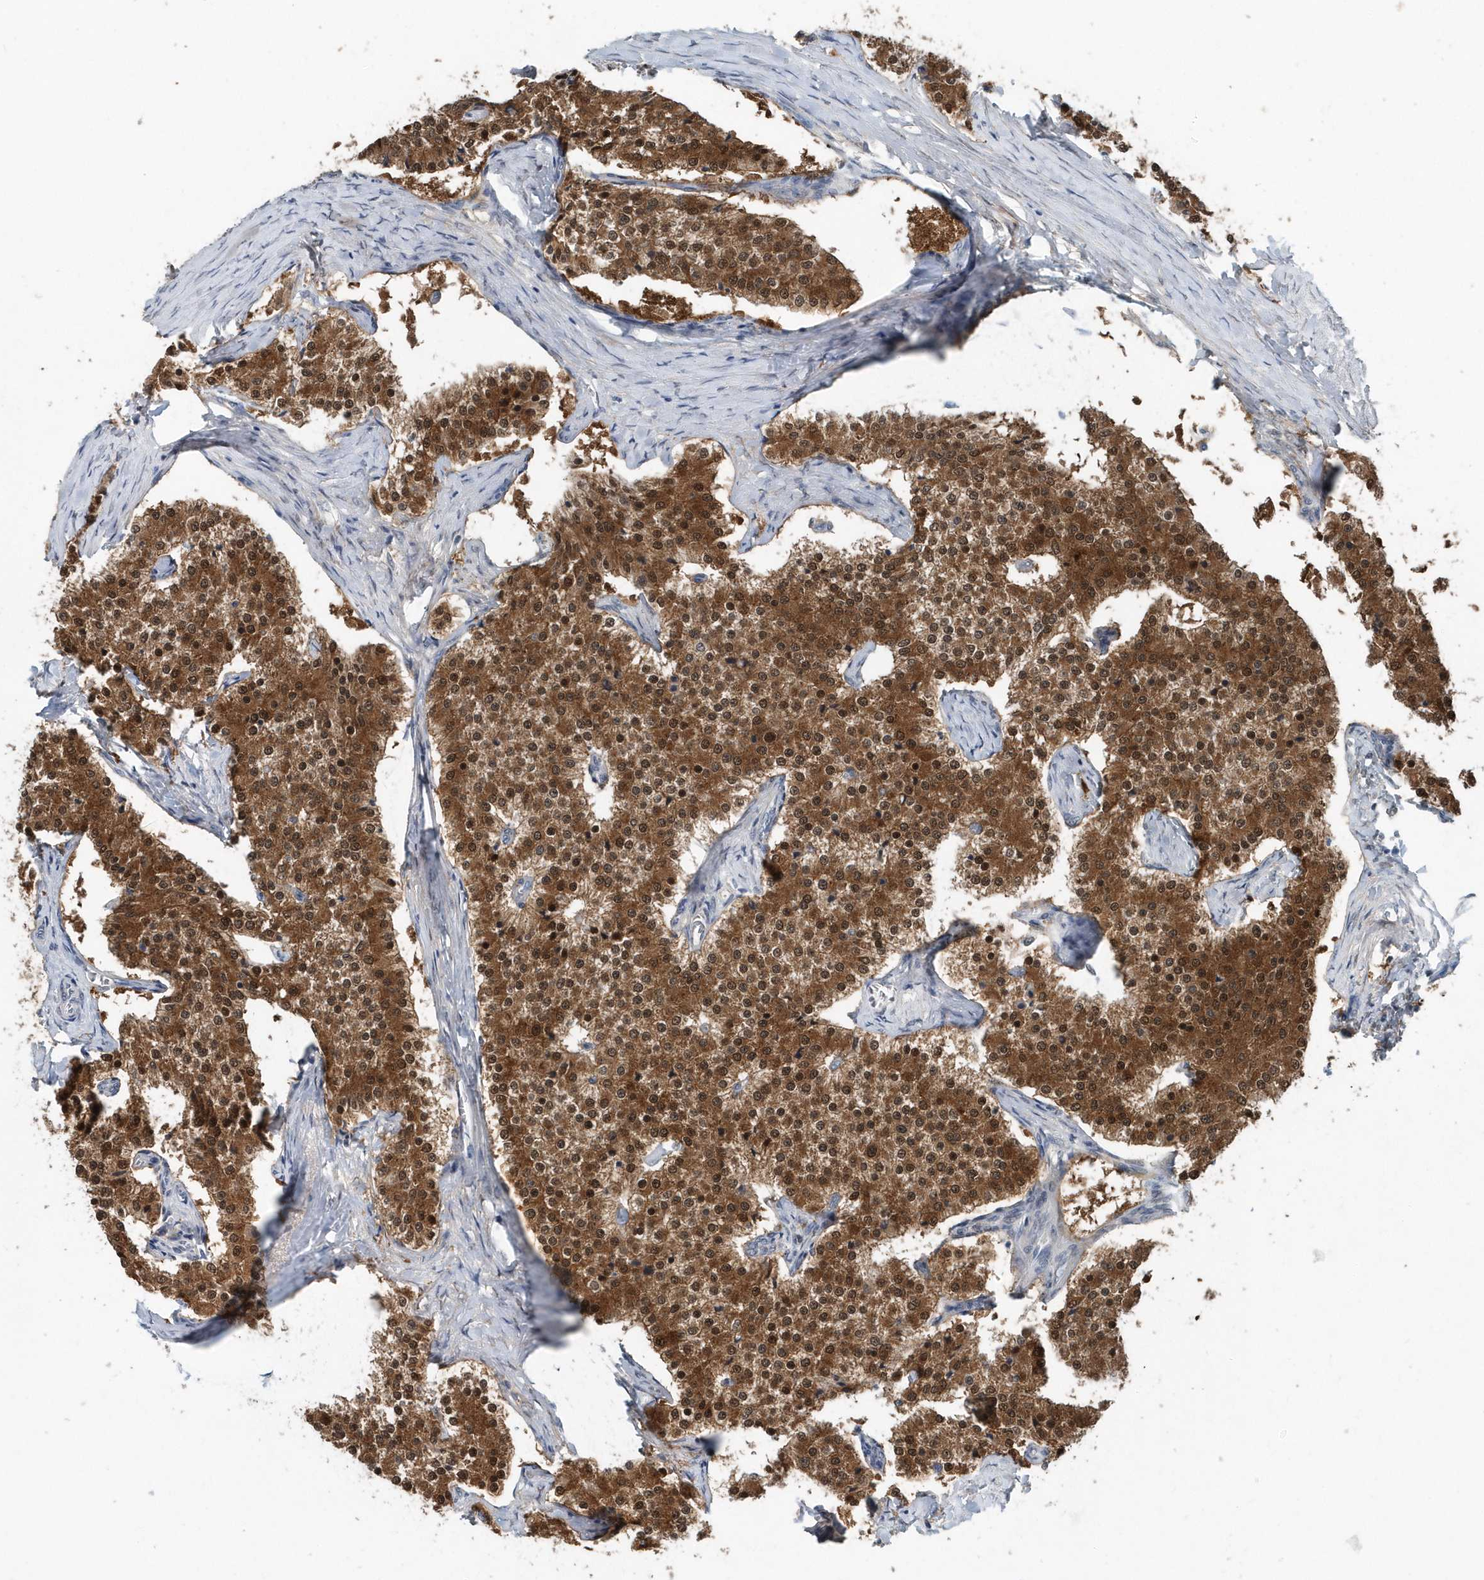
{"staining": {"intensity": "strong", "quantity": ">75%", "location": "cytoplasmic/membranous,nuclear"}, "tissue": "carcinoid", "cell_type": "Tumor cells", "image_type": "cancer", "snomed": [{"axis": "morphology", "description": "Carcinoid, malignant, NOS"}, {"axis": "topography", "description": "Colon"}], "caption": "Protein positivity by IHC shows strong cytoplasmic/membranous and nuclear positivity in approximately >75% of tumor cells in malignant carcinoid.", "gene": "PFN2", "patient": {"sex": "female", "age": 52}}